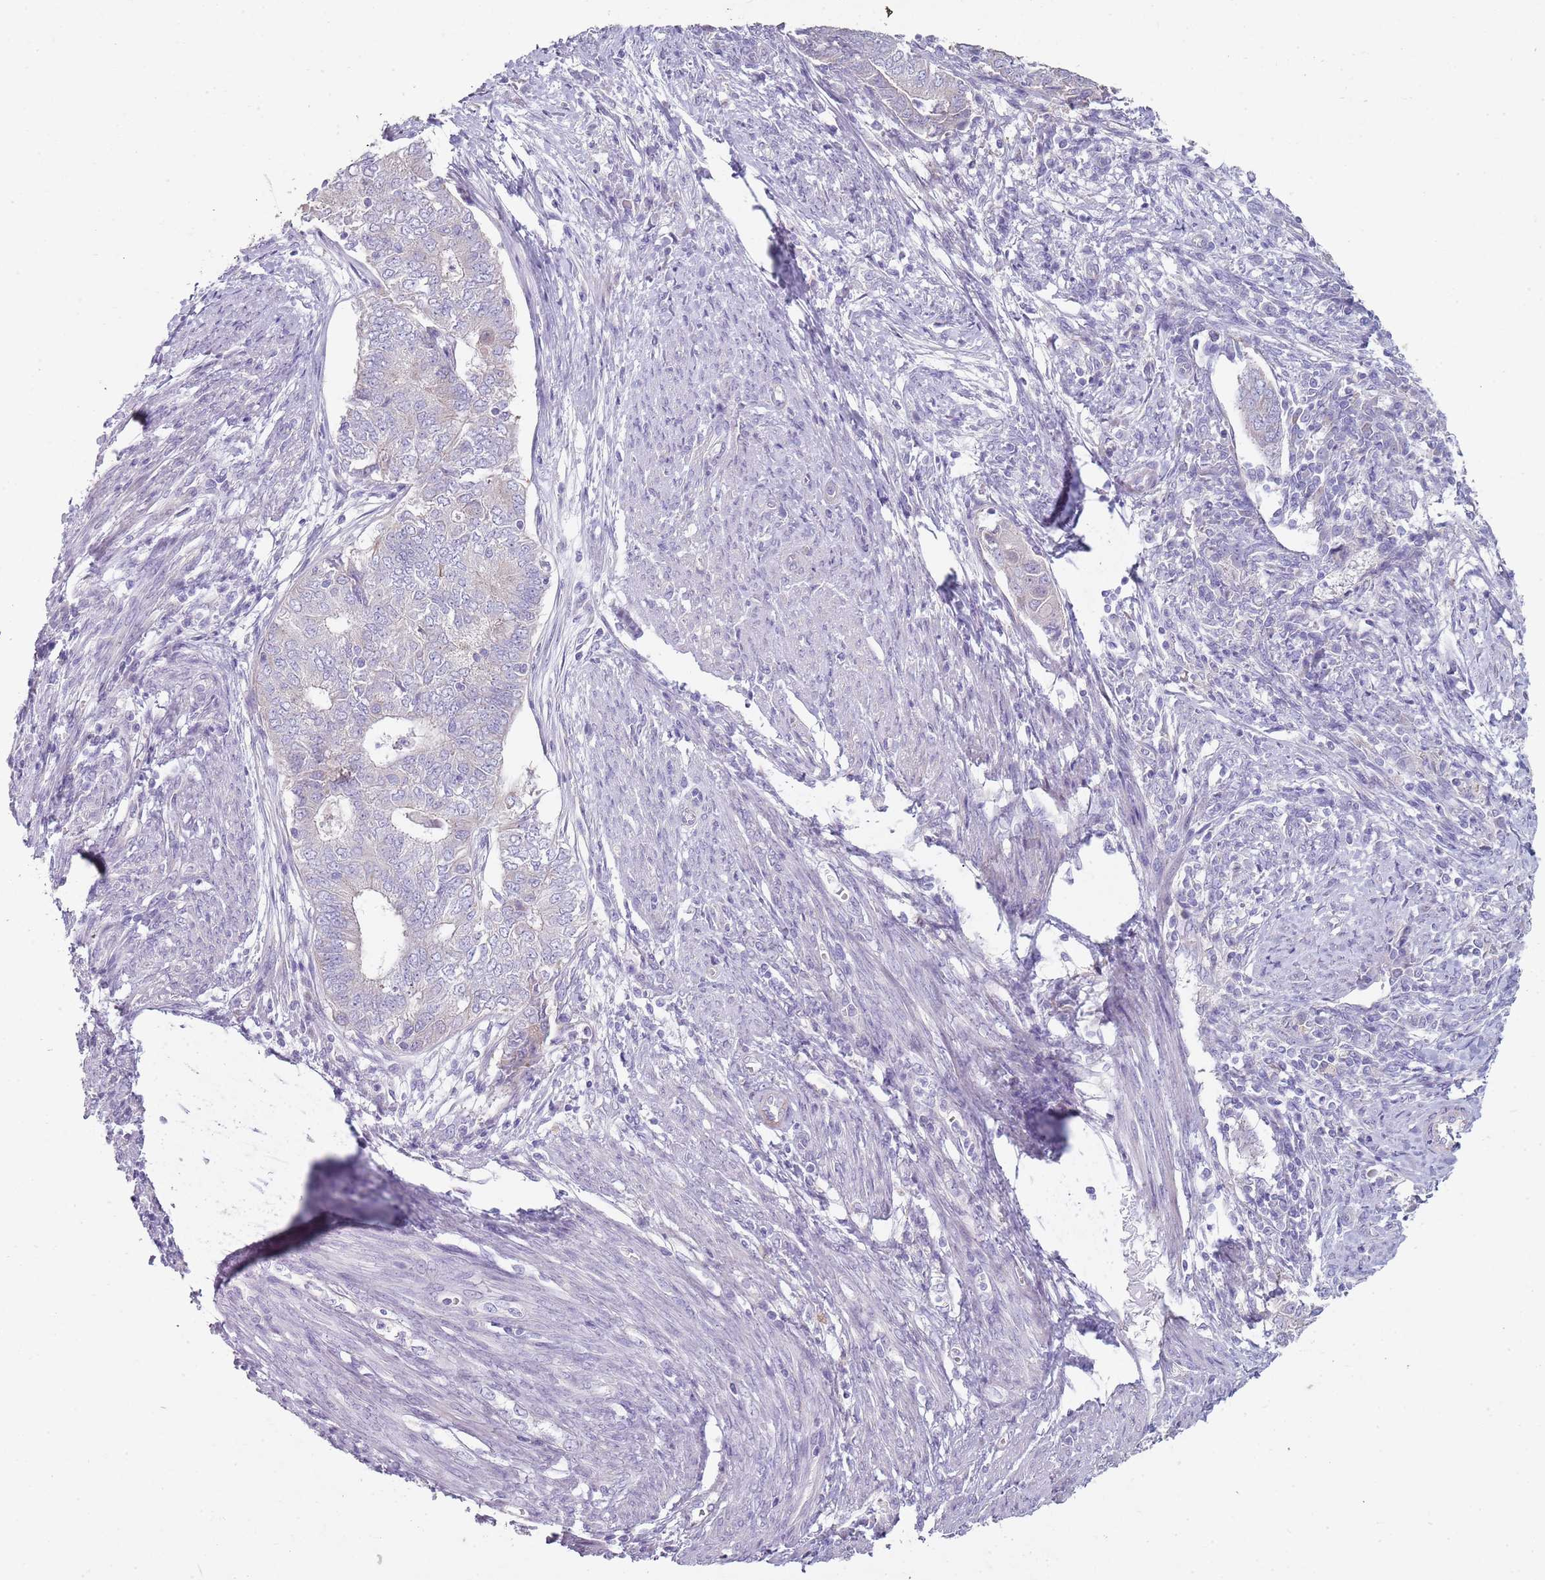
{"staining": {"intensity": "negative", "quantity": "none", "location": "none"}, "tissue": "endometrial cancer", "cell_type": "Tumor cells", "image_type": "cancer", "snomed": [{"axis": "morphology", "description": "Adenocarcinoma, NOS"}, {"axis": "topography", "description": "Endometrium"}], "caption": "Immunohistochemical staining of endometrial cancer (adenocarcinoma) exhibits no significant expression in tumor cells. Nuclei are stained in blue.", "gene": "ZNF583", "patient": {"sex": "female", "age": 62}}